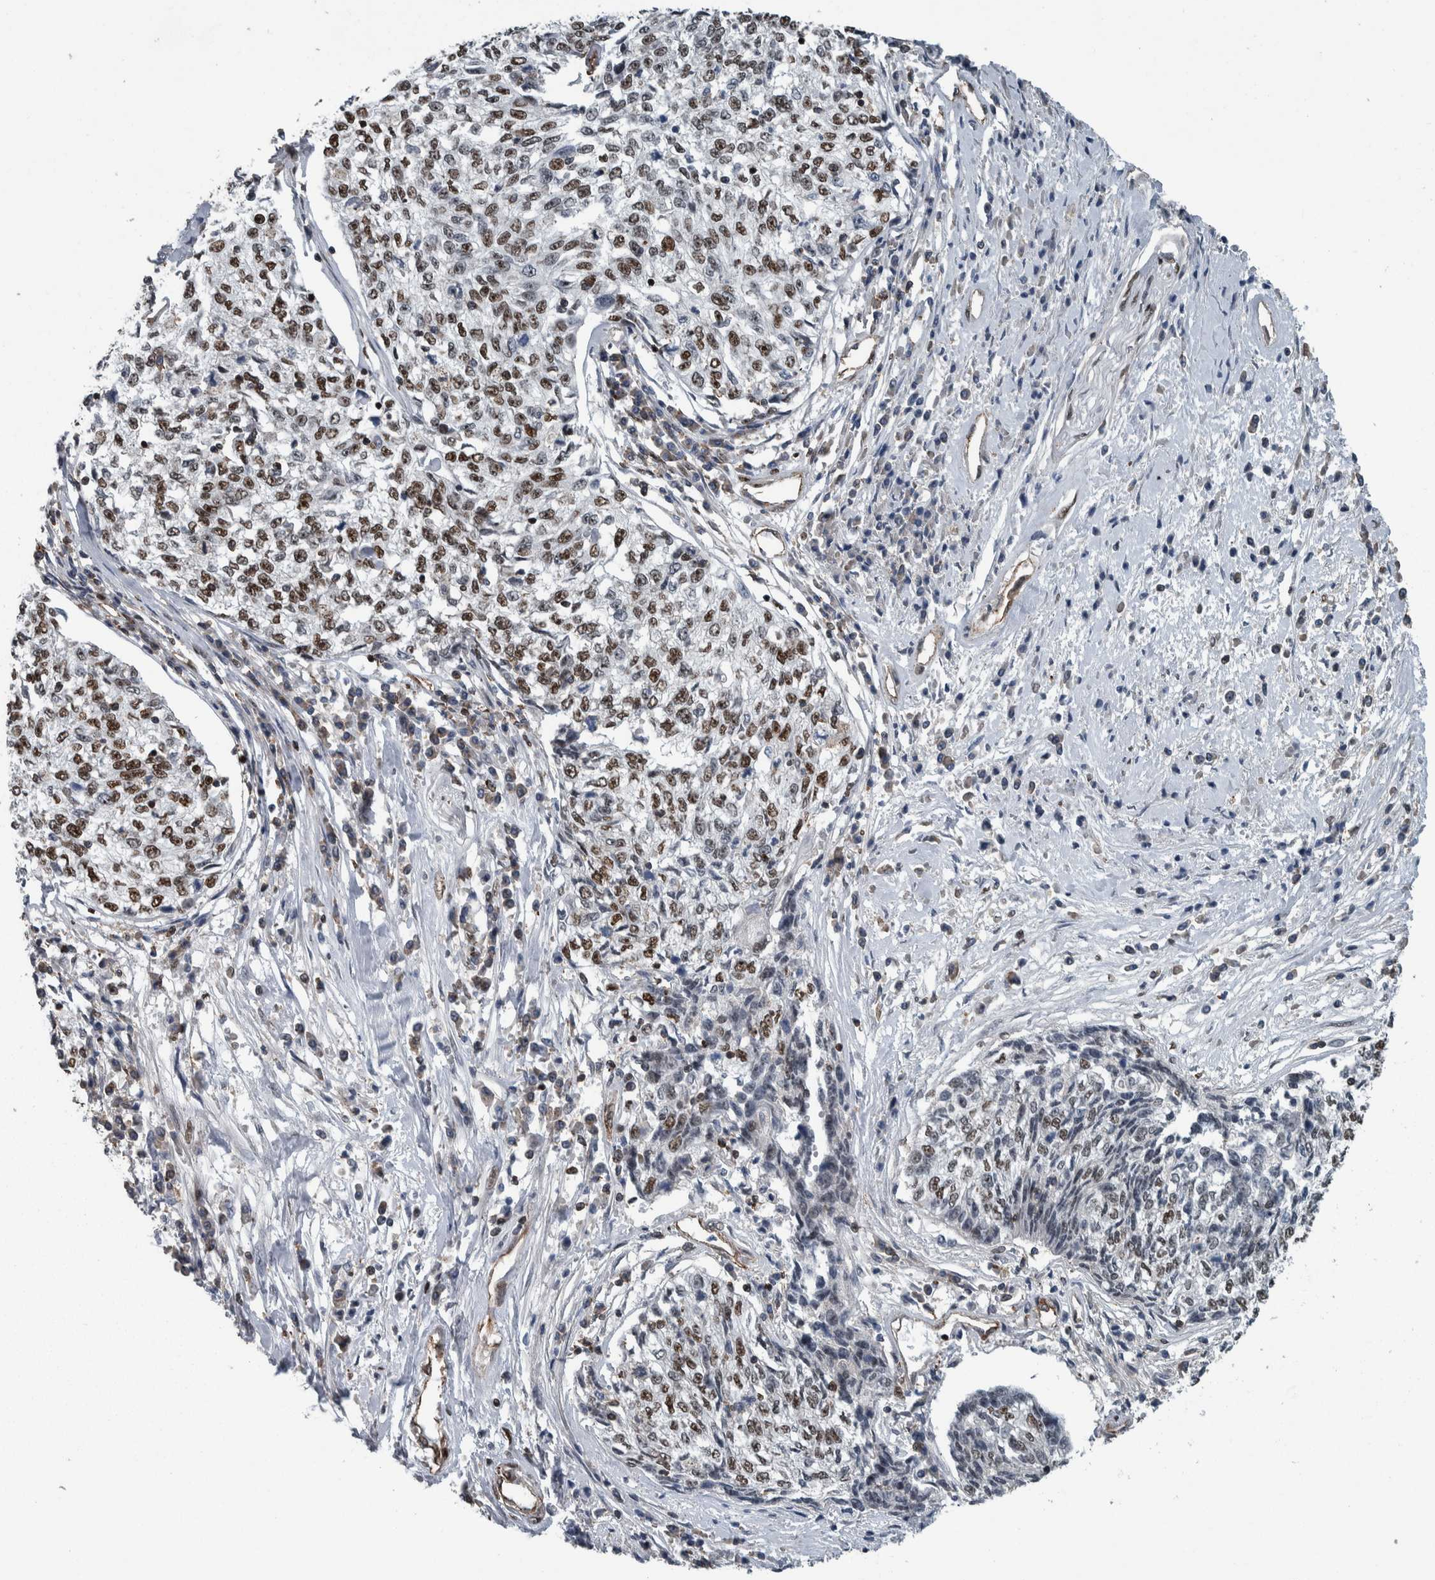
{"staining": {"intensity": "strong", "quantity": "25%-75%", "location": "nuclear"}, "tissue": "cervical cancer", "cell_type": "Tumor cells", "image_type": "cancer", "snomed": [{"axis": "morphology", "description": "Squamous cell carcinoma, NOS"}, {"axis": "topography", "description": "Cervix"}], "caption": "Squamous cell carcinoma (cervical) tissue exhibits strong nuclear staining in approximately 25%-75% of tumor cells, visualized by immunohistochemistry.", "gene": "FAM135B", "patient": {"sex": "female", "age": 57}}